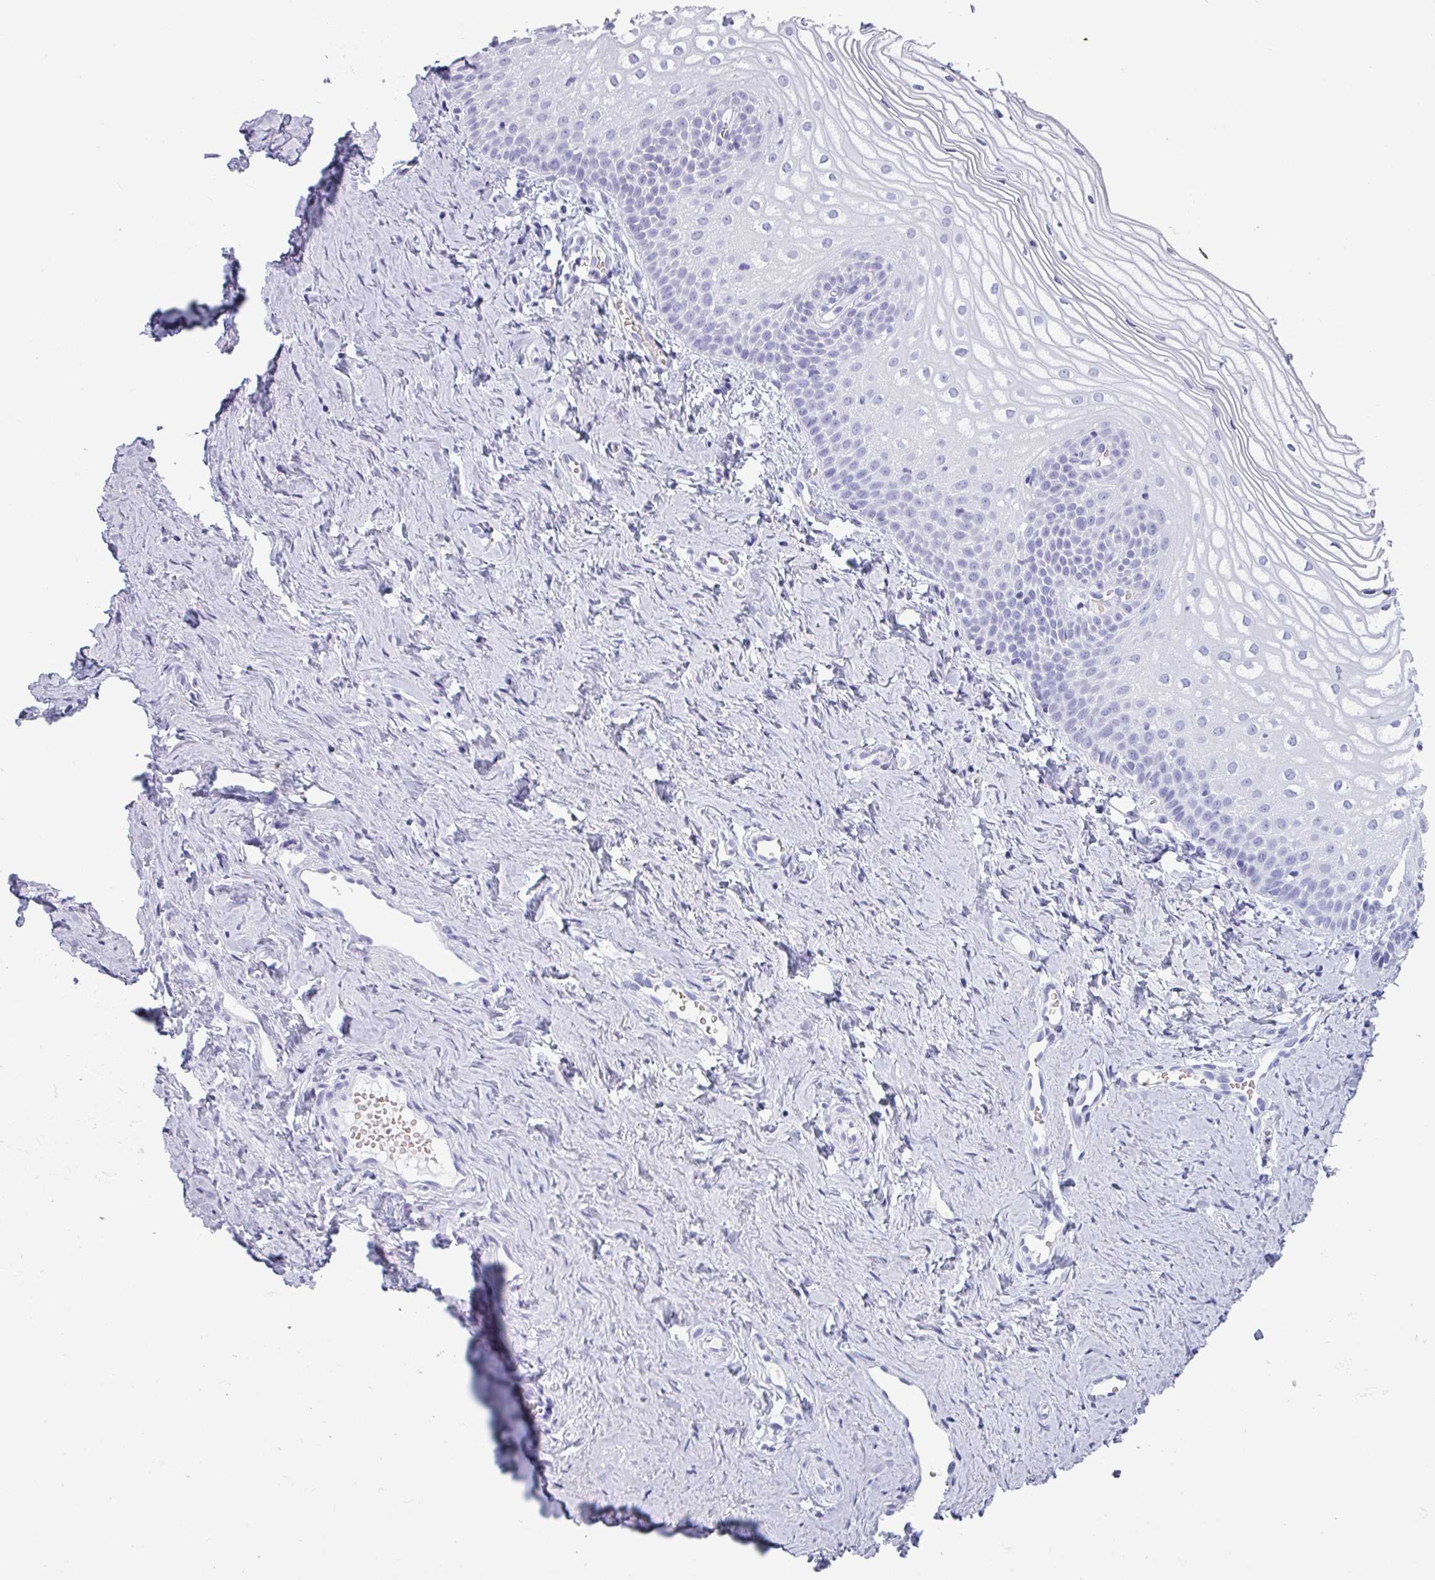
{"staining": {"intensity": "negative", "quantity": "none", "location": "none"}, "tissue": "vagina", "cell_type": "Squamous epithelial cells", "image_type": "normal", "snomed": [{"axis": "morphology", "description": "Normal tissue, NOS"}, {"axis": "topography", "description": "Vagina"}], "caption": "DAB immunohistochemical staining of unremarkable human vagina exhibits no significant expression in squamous epithelial cells. (DAB (3,3'-diaminobenzidine) IHC visualized using brightfield microscopy, high magnification).", "gene": "CRYBB2", "patient": {"sex": "female", "age": 56}}